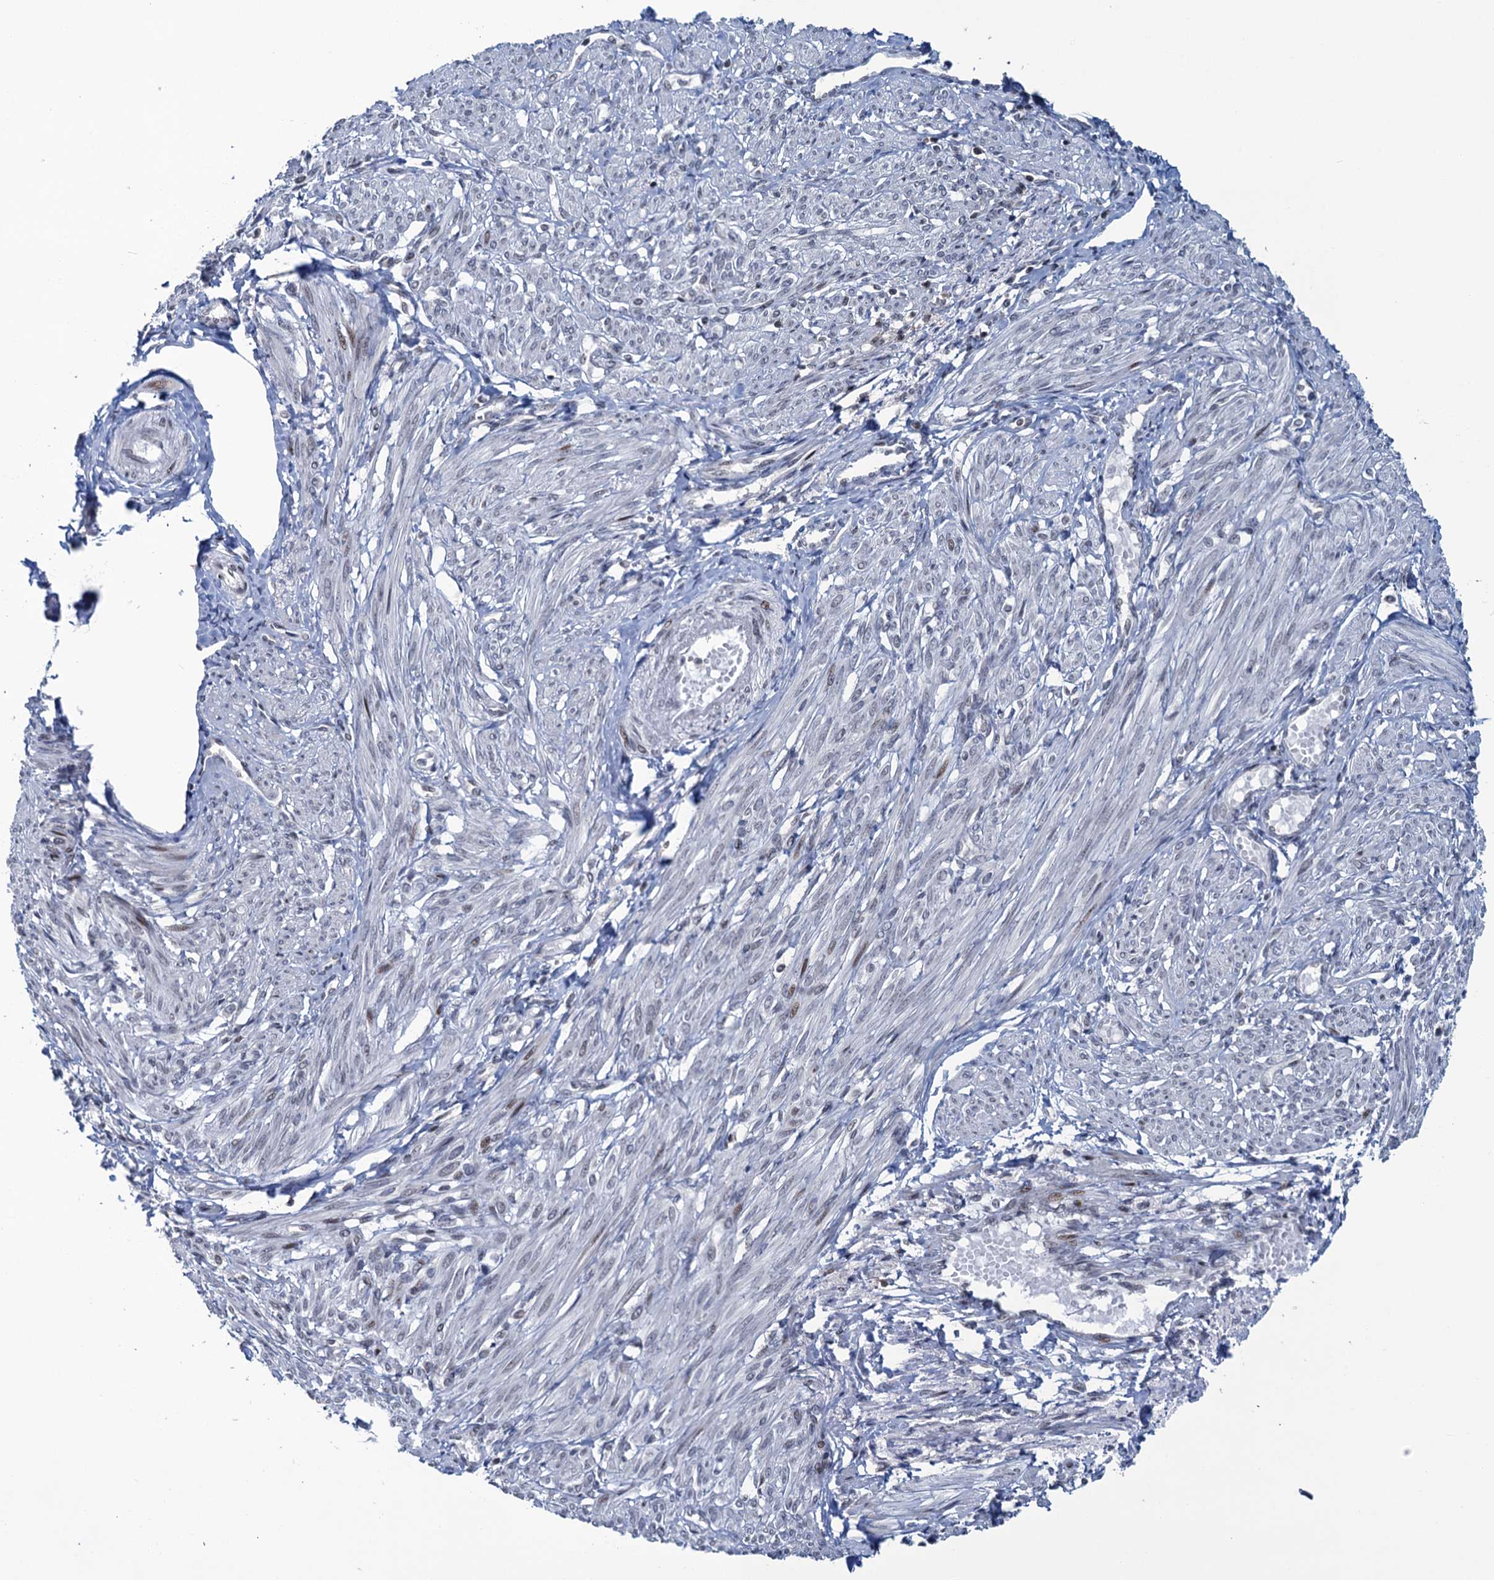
{"staining": {"intensity": "negative", "quantity": "none", "location": "none"}, "tissue": "smooth muscle", "cell_type": "Smooth muscle cells", "image_type": "normal", "snomed": [{"axis": "morphology", "description": "Normal tissue, NOS"}, {"axis": "topography", "description": "Smooth muscle"}], "caption": "Immunohistochemistry (IHC) of normal smooth muscle shows no positivity in smooth muscle cells.", "gene": "FYB1", "patient": {"sex": "female", "age": 39}}